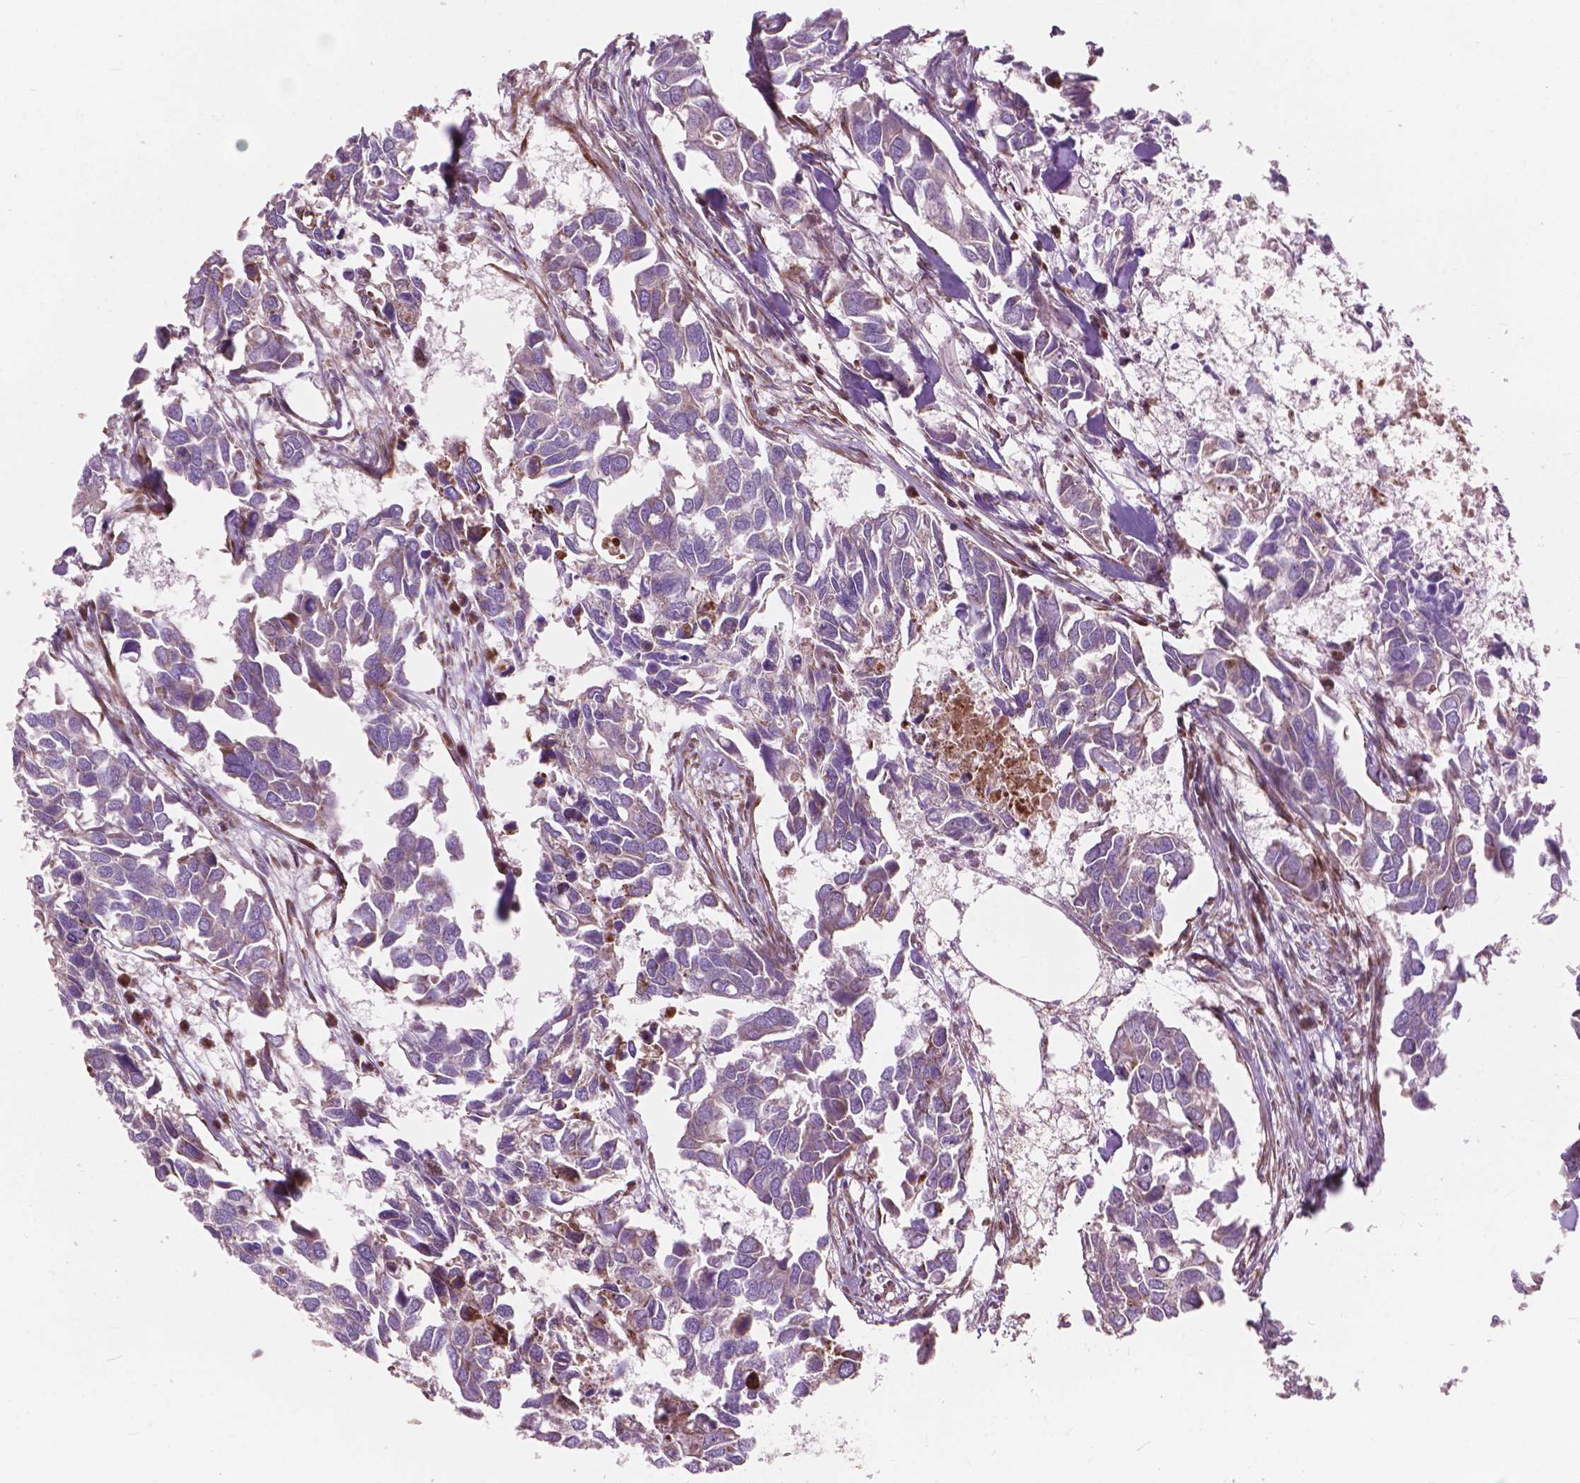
{"staining": {"intensity": "negative", "quantity": "none", "location": "none"}, "tissue": "breast cancer", "cell_type": "Tumor cells", "image_type": "cancer", "snomed": [{"axis": "morphology", "description": "Duct carcinoma"}, {"axis": "topography", "description": "Breast"}], "caption": "Human infiltrating ductal carcinoma (breast) stained for a protein using immunohistochemistry (IHC) reveals no expression in tumor cells.", "gene": "MORN1", "patient": {"sex": "female", "age": 83}}